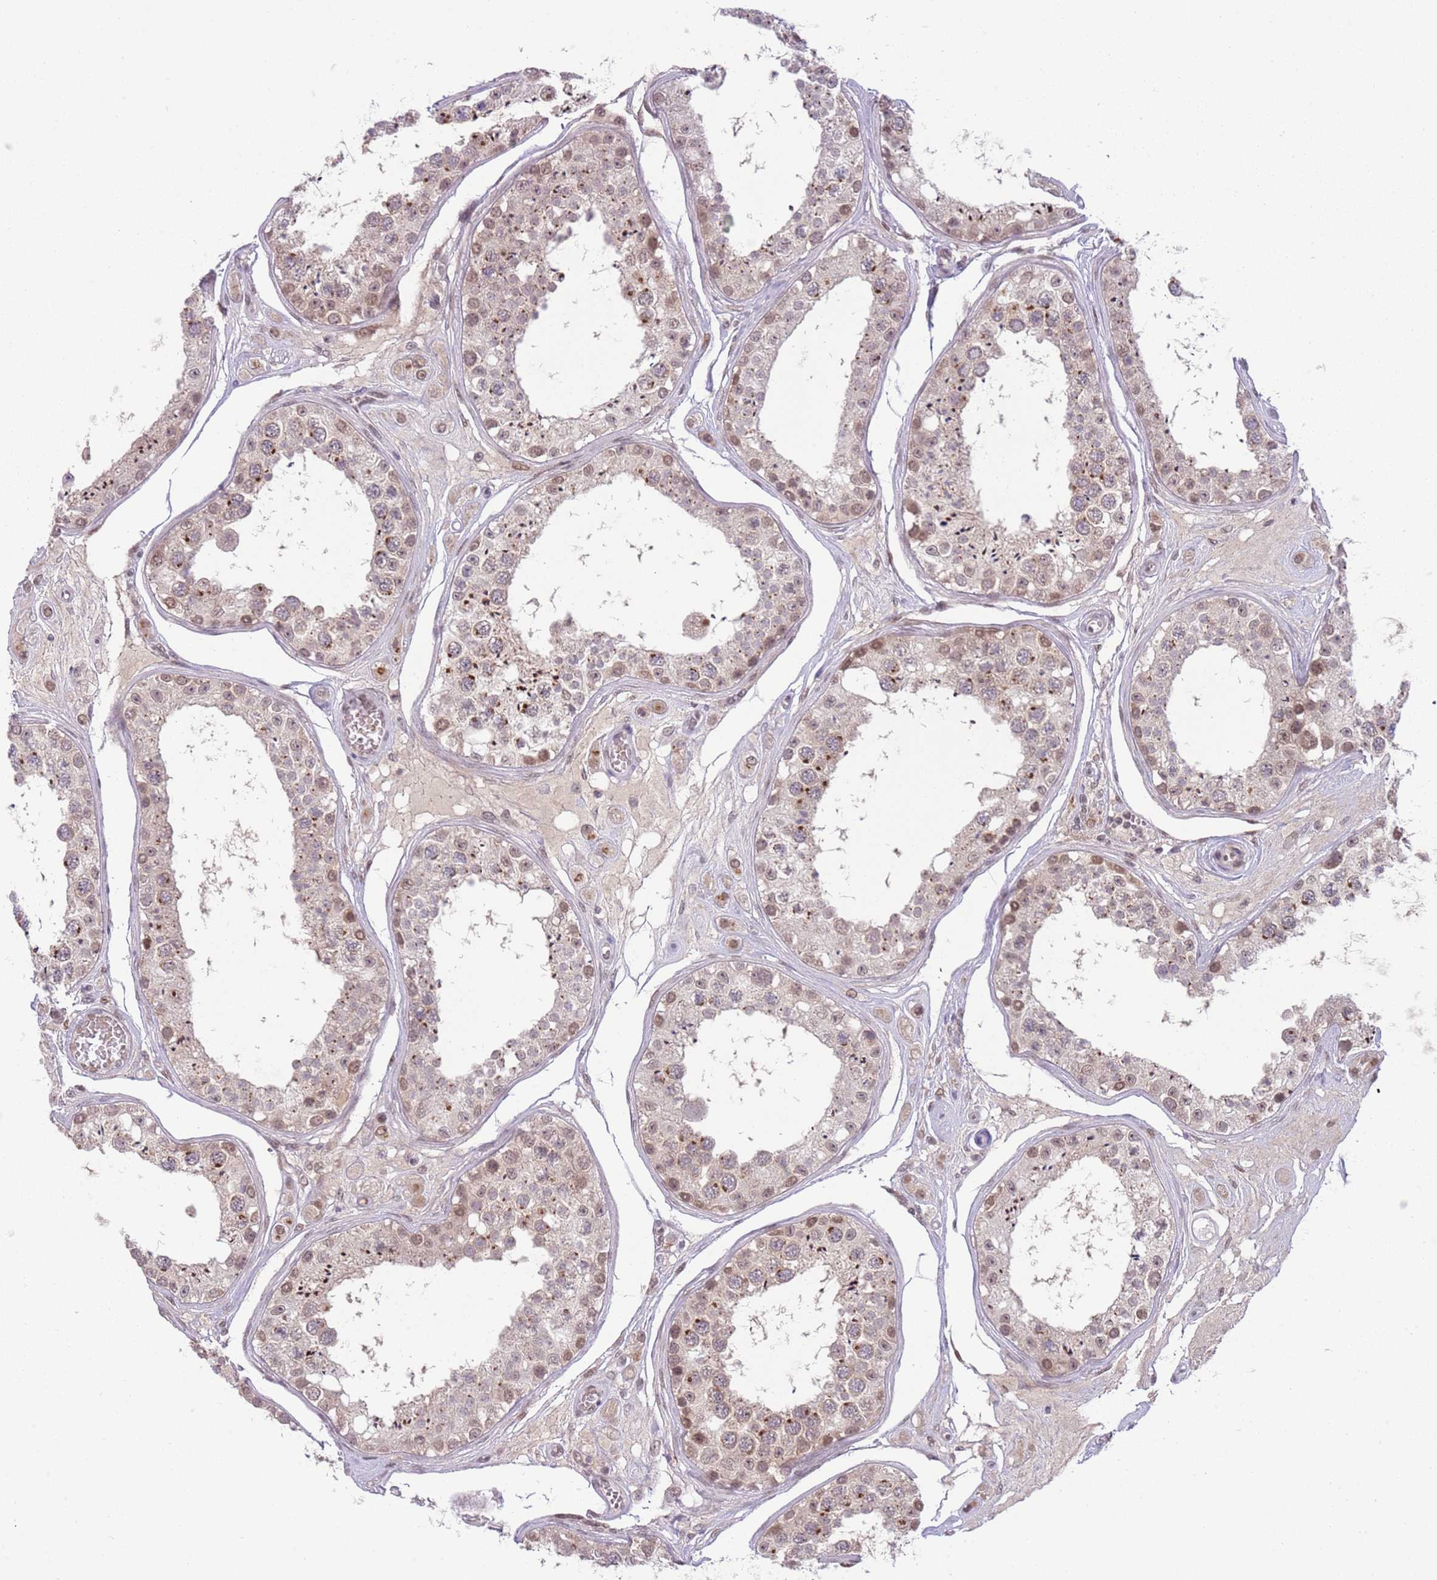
{"staining": {"intensity": "moderate", "quantity": ">75%", "location": "nuclear"}, "tissue": "testis", "cell_type": "Cells in seminiferous ducts", "image_type": "normal", "snomed": [{"axis": "morphology", "description": "Normal tissue, NOS"}, {"axis": "topography", "description": "Testis"}], "caption": "Brown immunohistochemical staining in unremarkable testis shows moderate nuclear staining in about >75% of cells in seminiferous ducts. Using DAB (3,3'-diaminobenzidine) (brown) and hematoxylin (blue) stains, captured at high magnification using brightfield microscopy.", "gene": "TM2D1", "patient": {"sex": "male", "age": 25}}